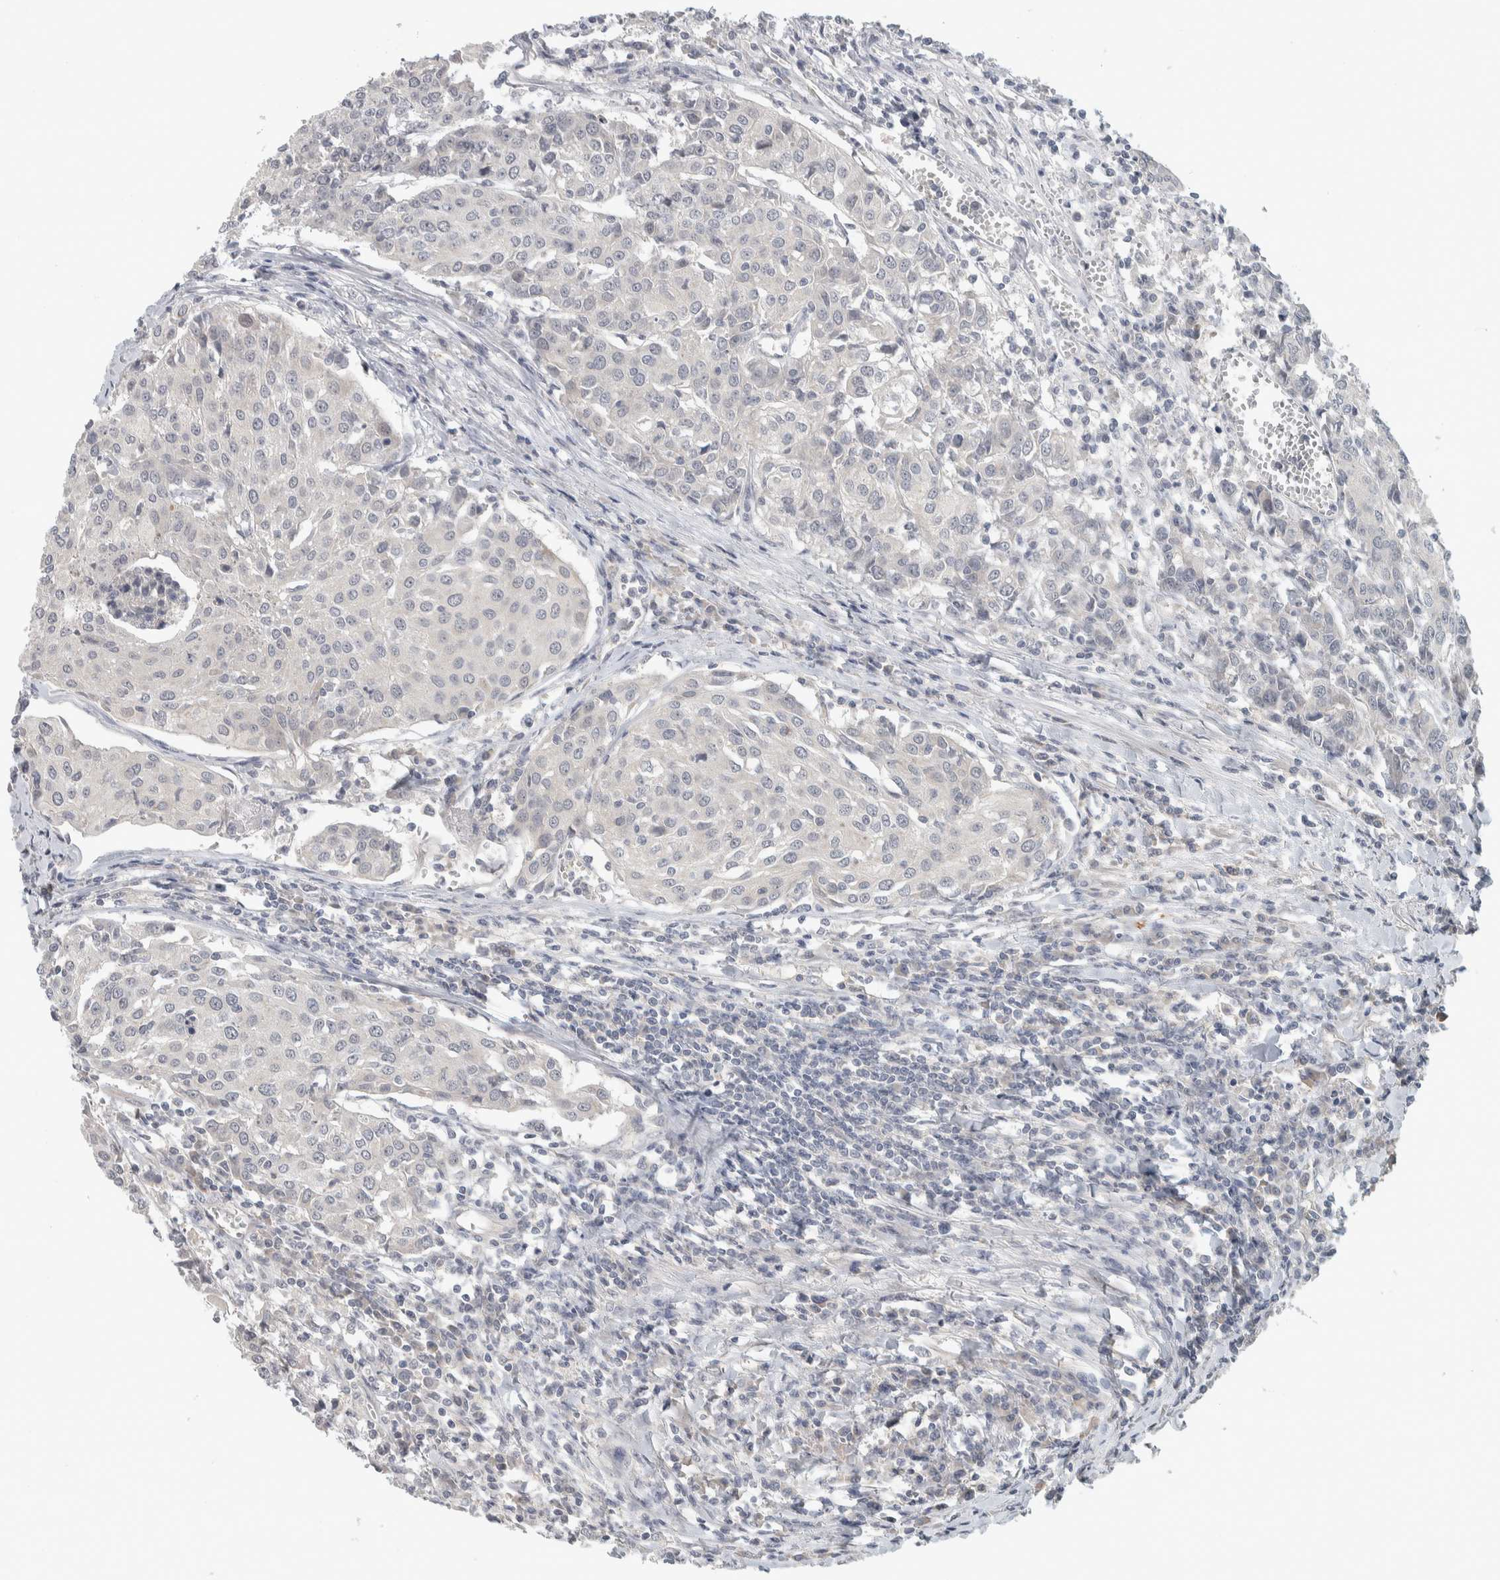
{"staining": {"intensity": "negative", "quantity": "none", "location": "none"}, "tissue": "urothelial cancer", "cell_type": "Tumor cells", "image_type": "cancer", "snomed": [{"axis": "morphology", "description": "Urothelial carcinoma, High grade"}, {"axis": "topography", "description": "Urinary bladder"}], "caption": "This image is of high-grade urothelial carcinoma stained with IHC to label a protein in brown with the nuclei are counter-stained blue. There is no expression in tumor cells. (DAB (3,3'-diaminobenzidine) IHC, high magnification).", "gene": "AFP", "patient": {"sex": "female", "age": 85}}